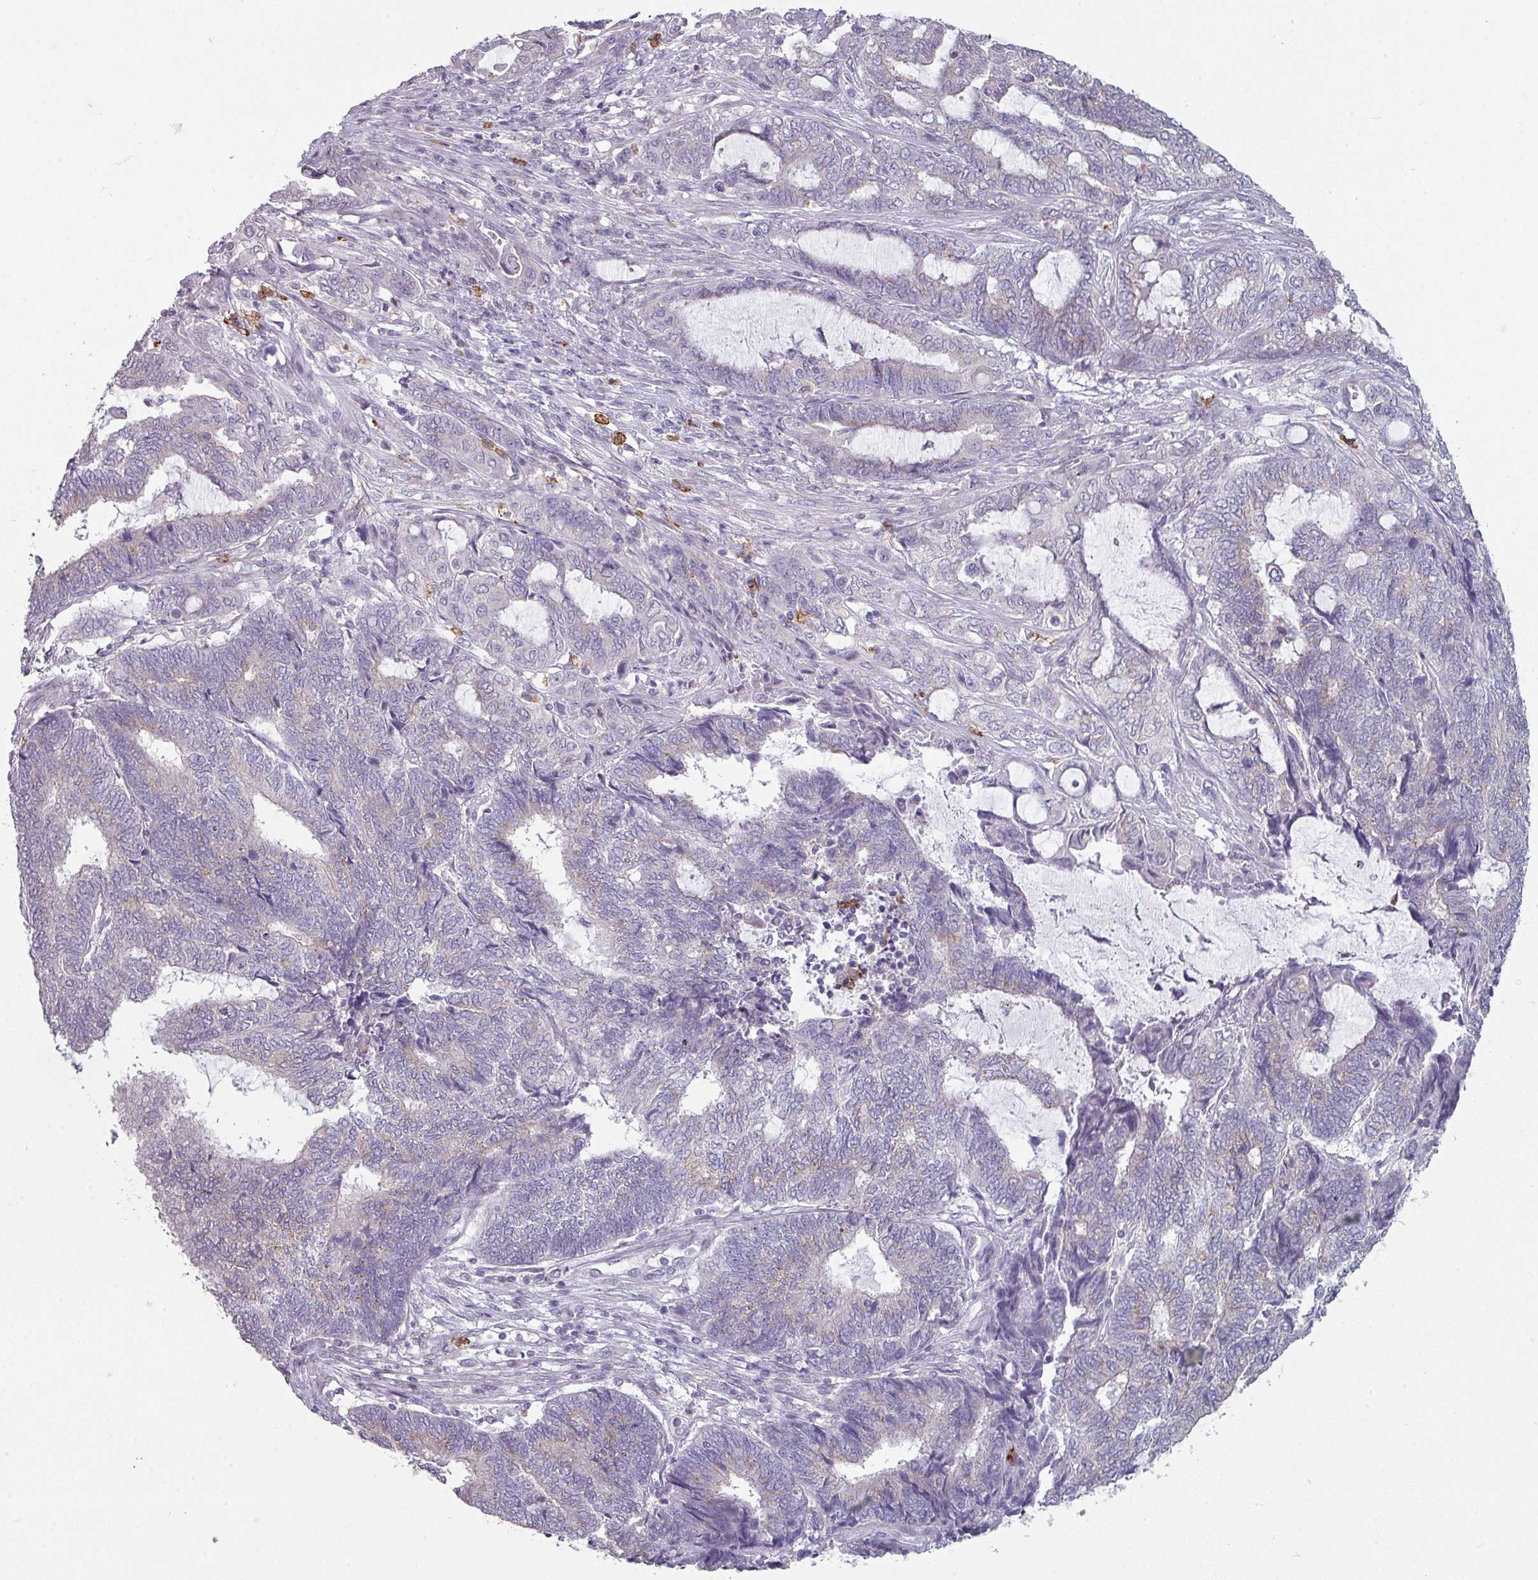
{"staining": {"intensity": "moderate", "quantity": "<25%", "location": "cytoplasmic/membranous"}, "tissue": "endometrial cancer", "cell_type": "Tumor cells", "image_type": "cancer", "snomed": [{"axis": "morphology", "description": "Adenocarcinoma, NOS"}, {"axis": "topography", "description": "Uterus"}, {"axis": "topography", "description": "Endometrium"}], "caption": "Protein staining reveals moderate cytoplasmic/membranous positivity in about <25% of tumor cells in endometrial cancer.", "gene": "MAGEC3", "patient": {"sex": "female", "age": 70}}